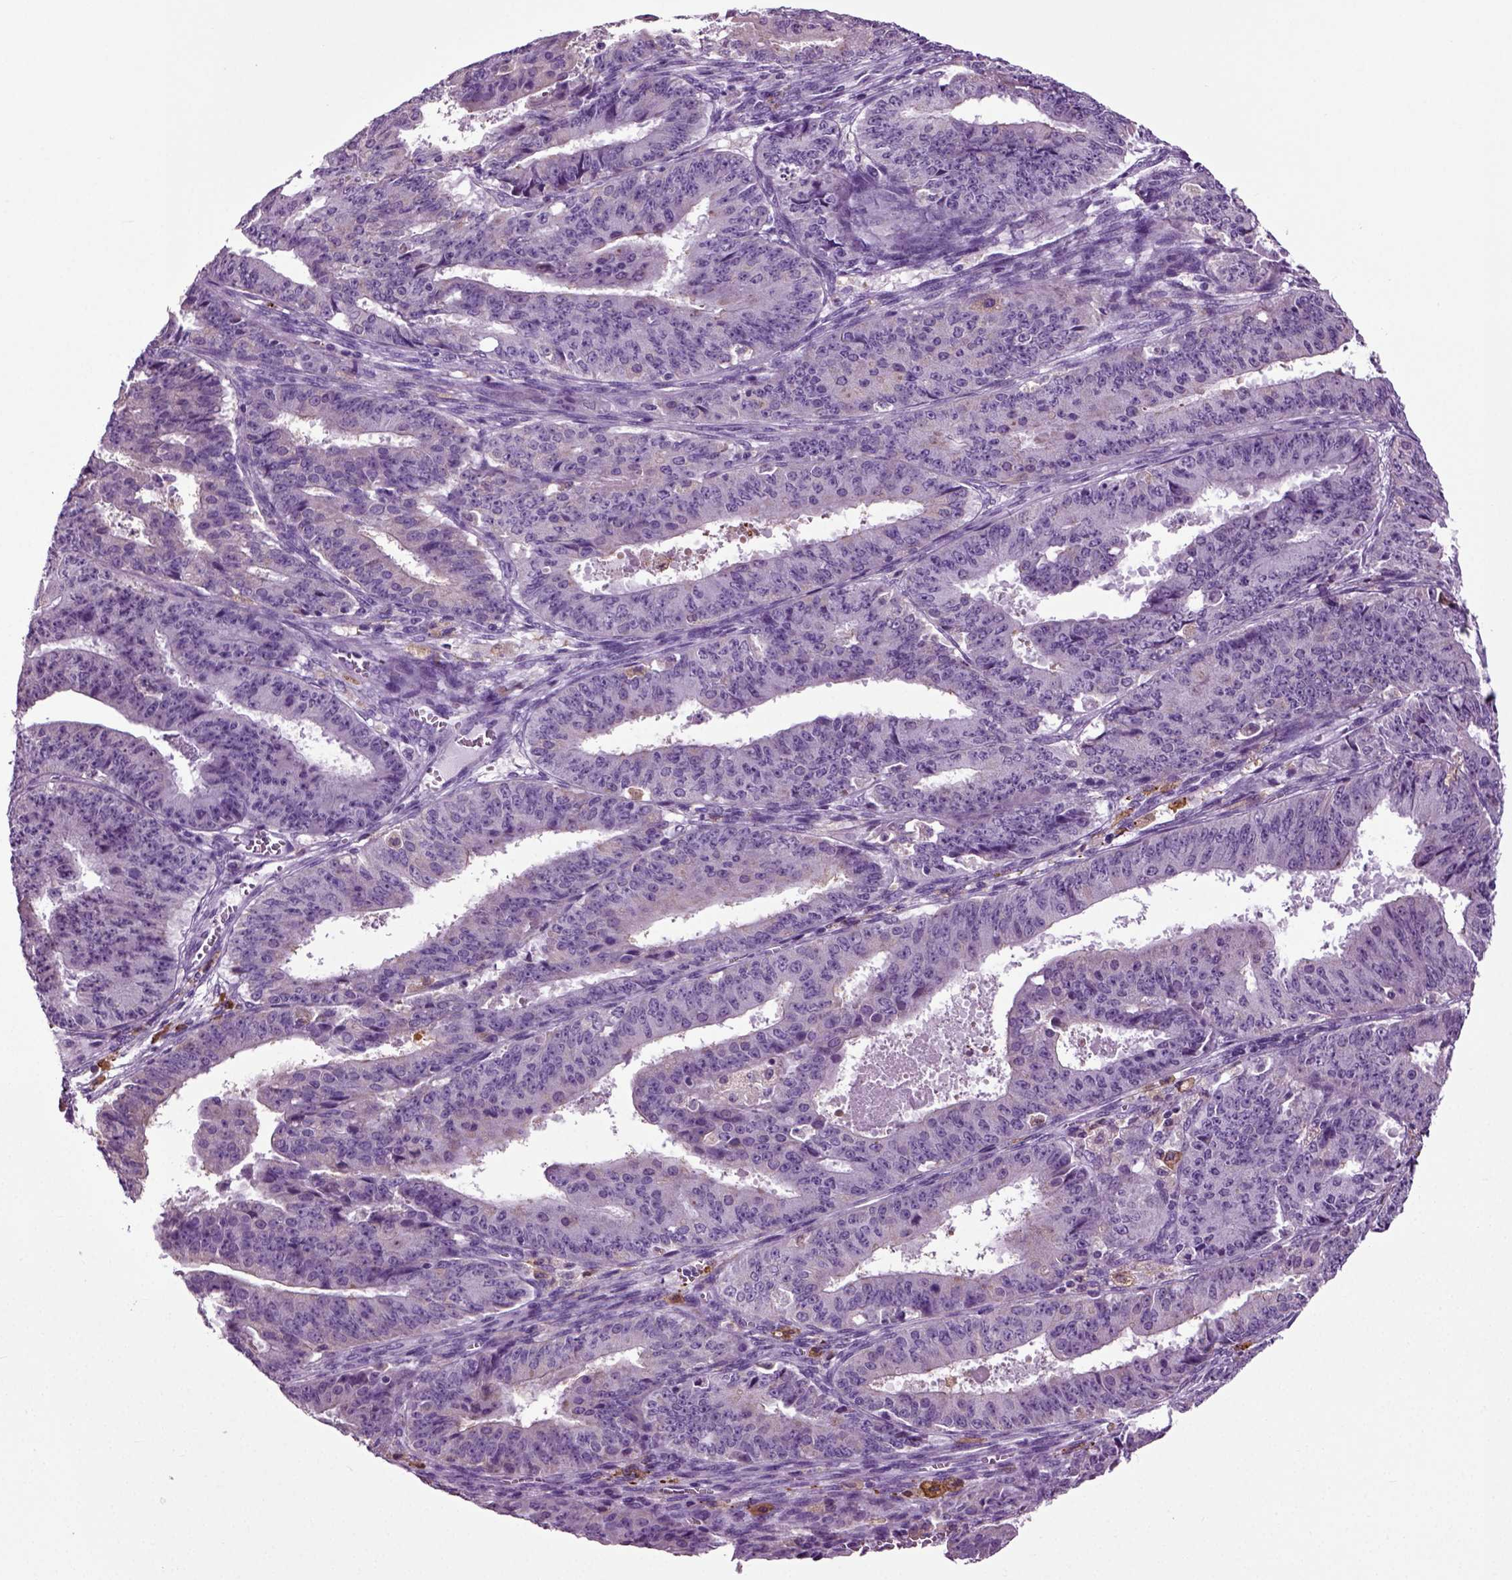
{"staining": {"intensity": "negative", "quantity": "none", "location": "none"}, "tissue": "ovarian cancer", "cell_type": "Tumor cells", "image_type": "cancer", "snomed": [{"axis": "morphology", "description": "Carcinoma, endometroid"}, {"axis": "topography", "description": "Ovary"}], "caption": "Tumor cells are negative for protein expression in human ovarian endometroid carcinoma. (IHC, brightfield microscopy, high magnification).", "gene": "DNAH10", "patient": {"sex": "female", "age": 42}}